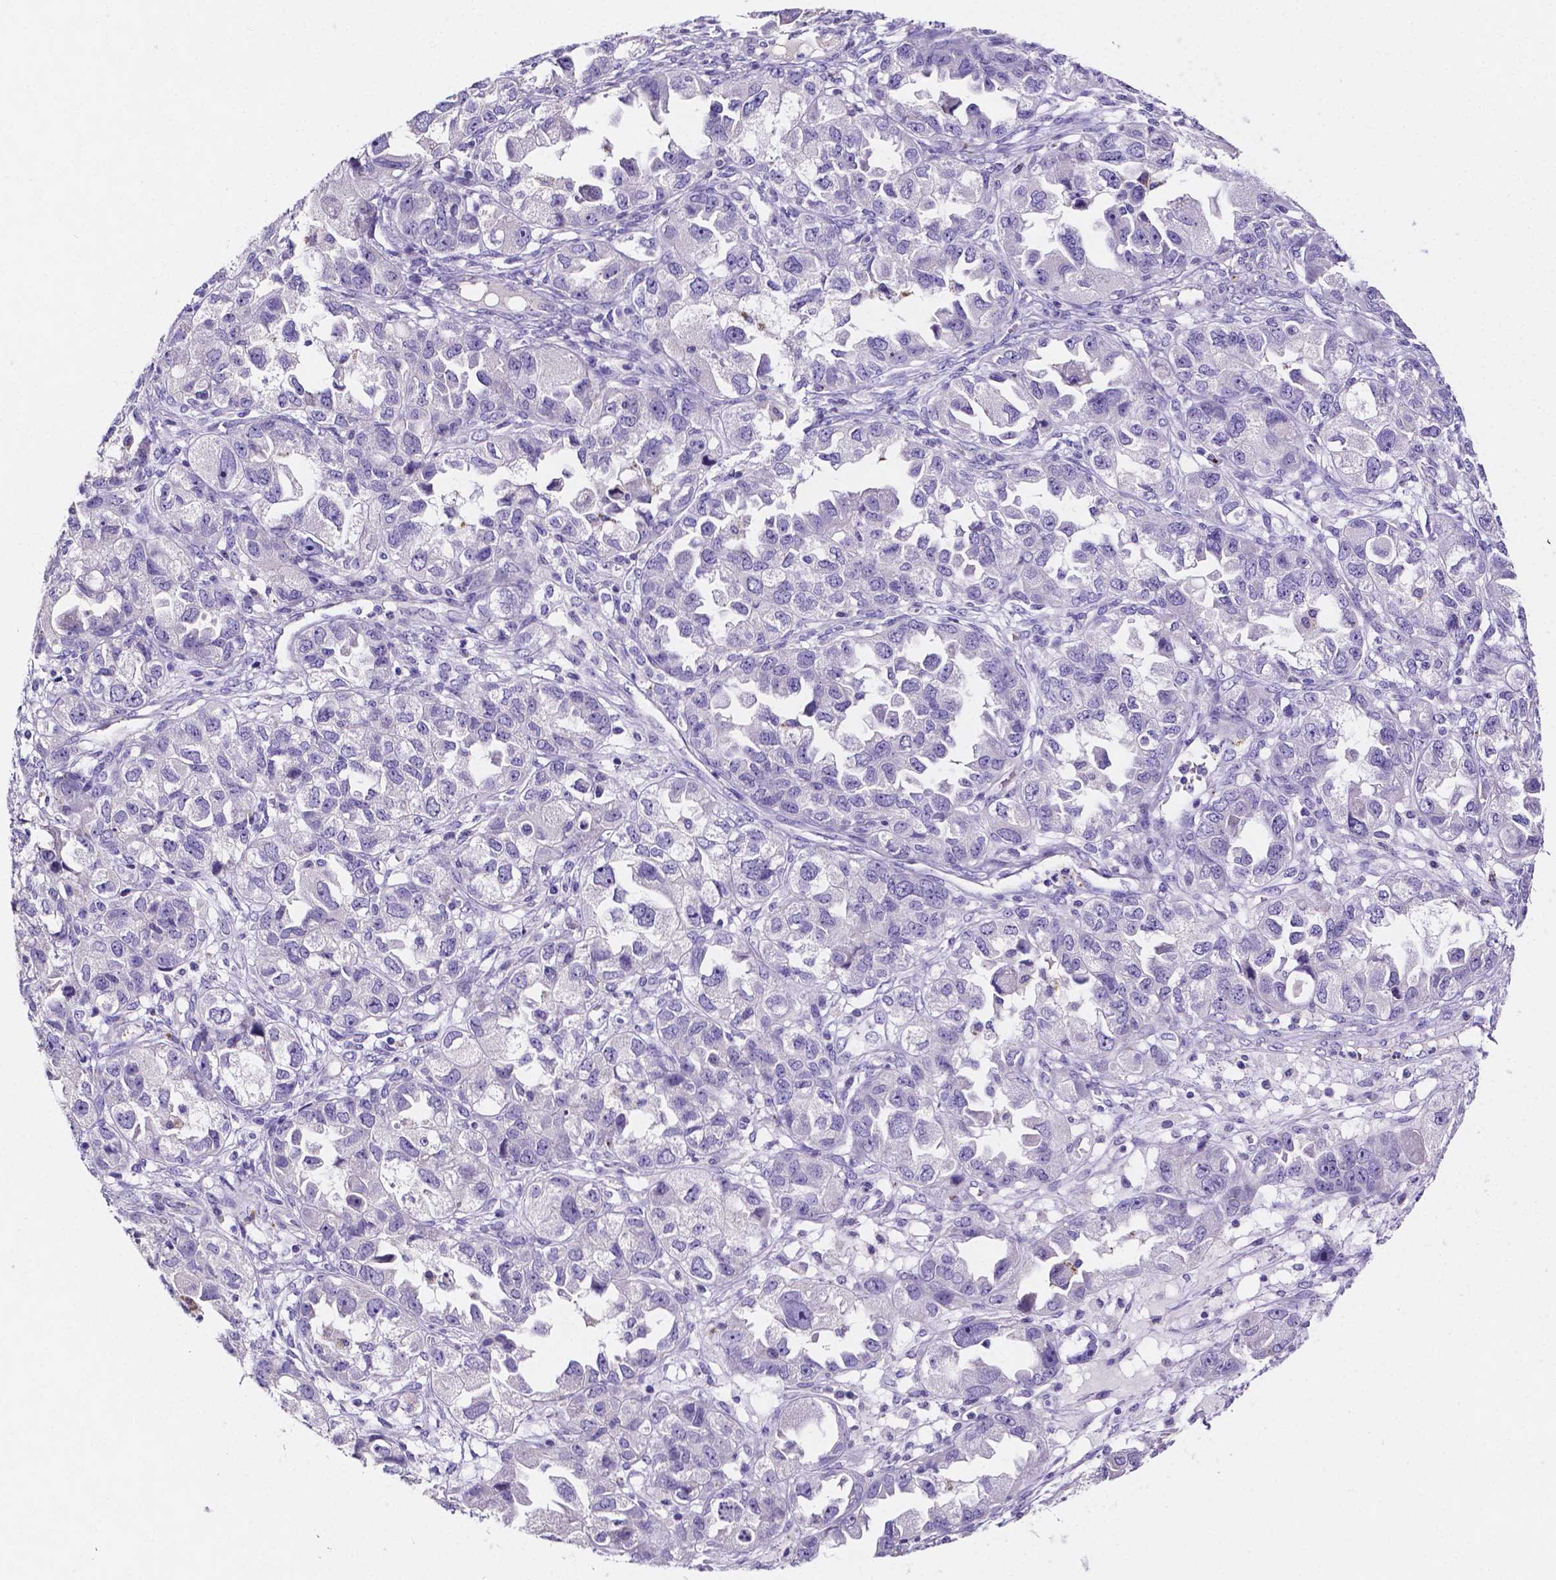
{"staining": {"intensity": "negative", "quantity": "none", "location": "none"}, "tissue": "colorectal cancer", "cell_type": "Tumor cells", "image_type": "cancer", "snomed": [{"axis": "morphology", "description": "Adenocarcinoma, NOS"}, {"axis": "topography", "description": "Colon"}], "caption": "DAB (3,3'-diaminobenzidine) immunohistochemical staining of colorectal cancer demonstrates no significant staining in tumor cells.", "gene": "NRGN", "patient": {"sex": "male", "age": 71}}